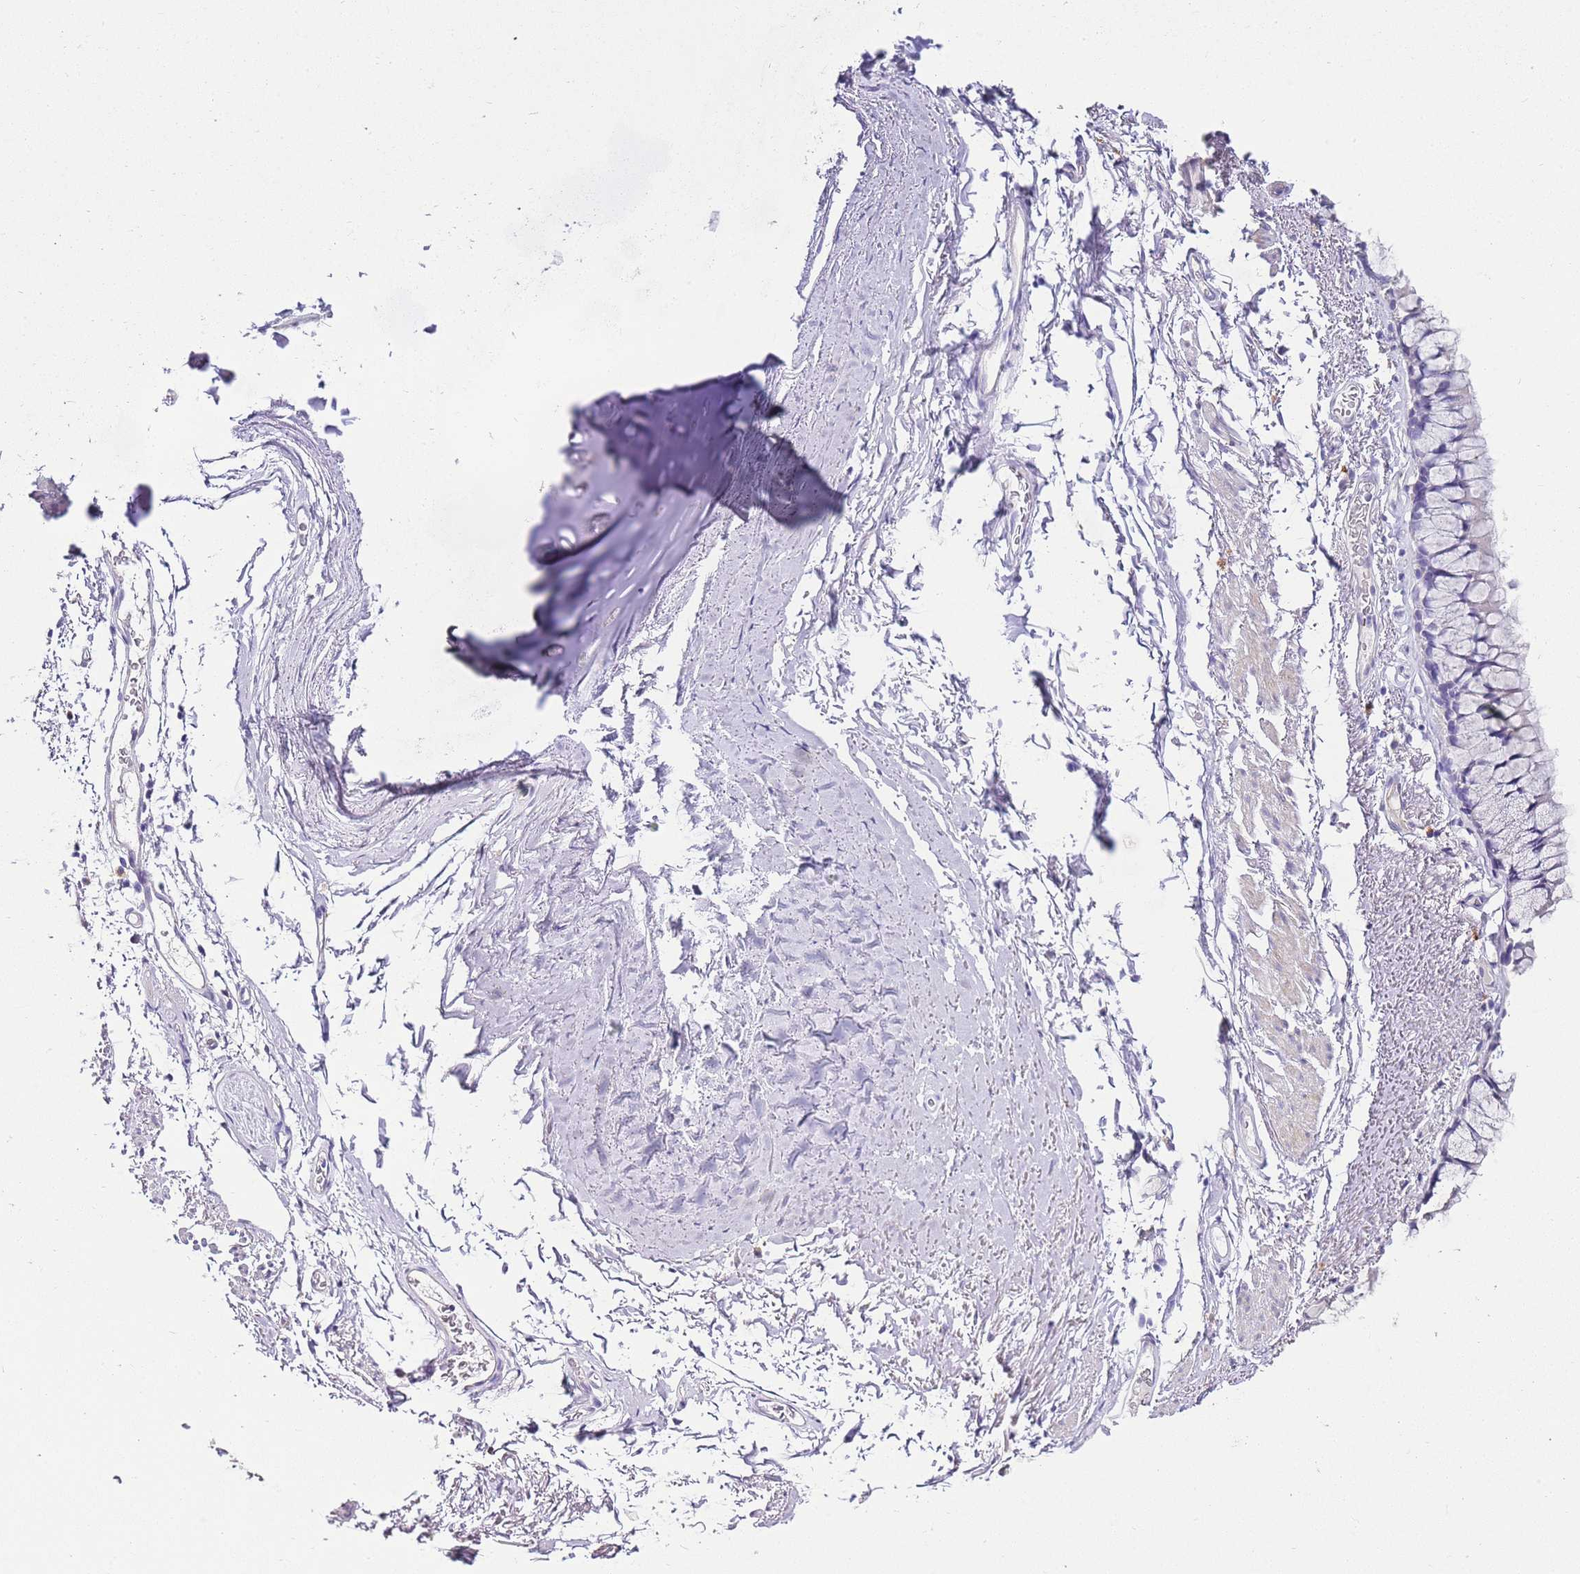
{"staining": {"intensity": "negative", "quantity": "none", "location": "none"}, "tissue": "adipose tissue", "cell_type": "Adipocytes", "image_type": "normal", "snomed": [{"axis": "morphology", "description": "Normal tissue, NOS"}, {"axis": "topography", "description": "Cartilage tissue"}, {"axis": "topography", "description": "Bronchus"}], "caption": "Photomicrograph shows no protein positivity in adipocytes of unremarkable adipose tissue. (Stains: DAB (3,3'-diaminobenzidine) immunohistochemistry (IHC) with hematoxylin counter stain, Microscopy: brightfield microscopy at high magnification).", "gene": "DPP4", "patient": {"sex": "female", "age": 73}}